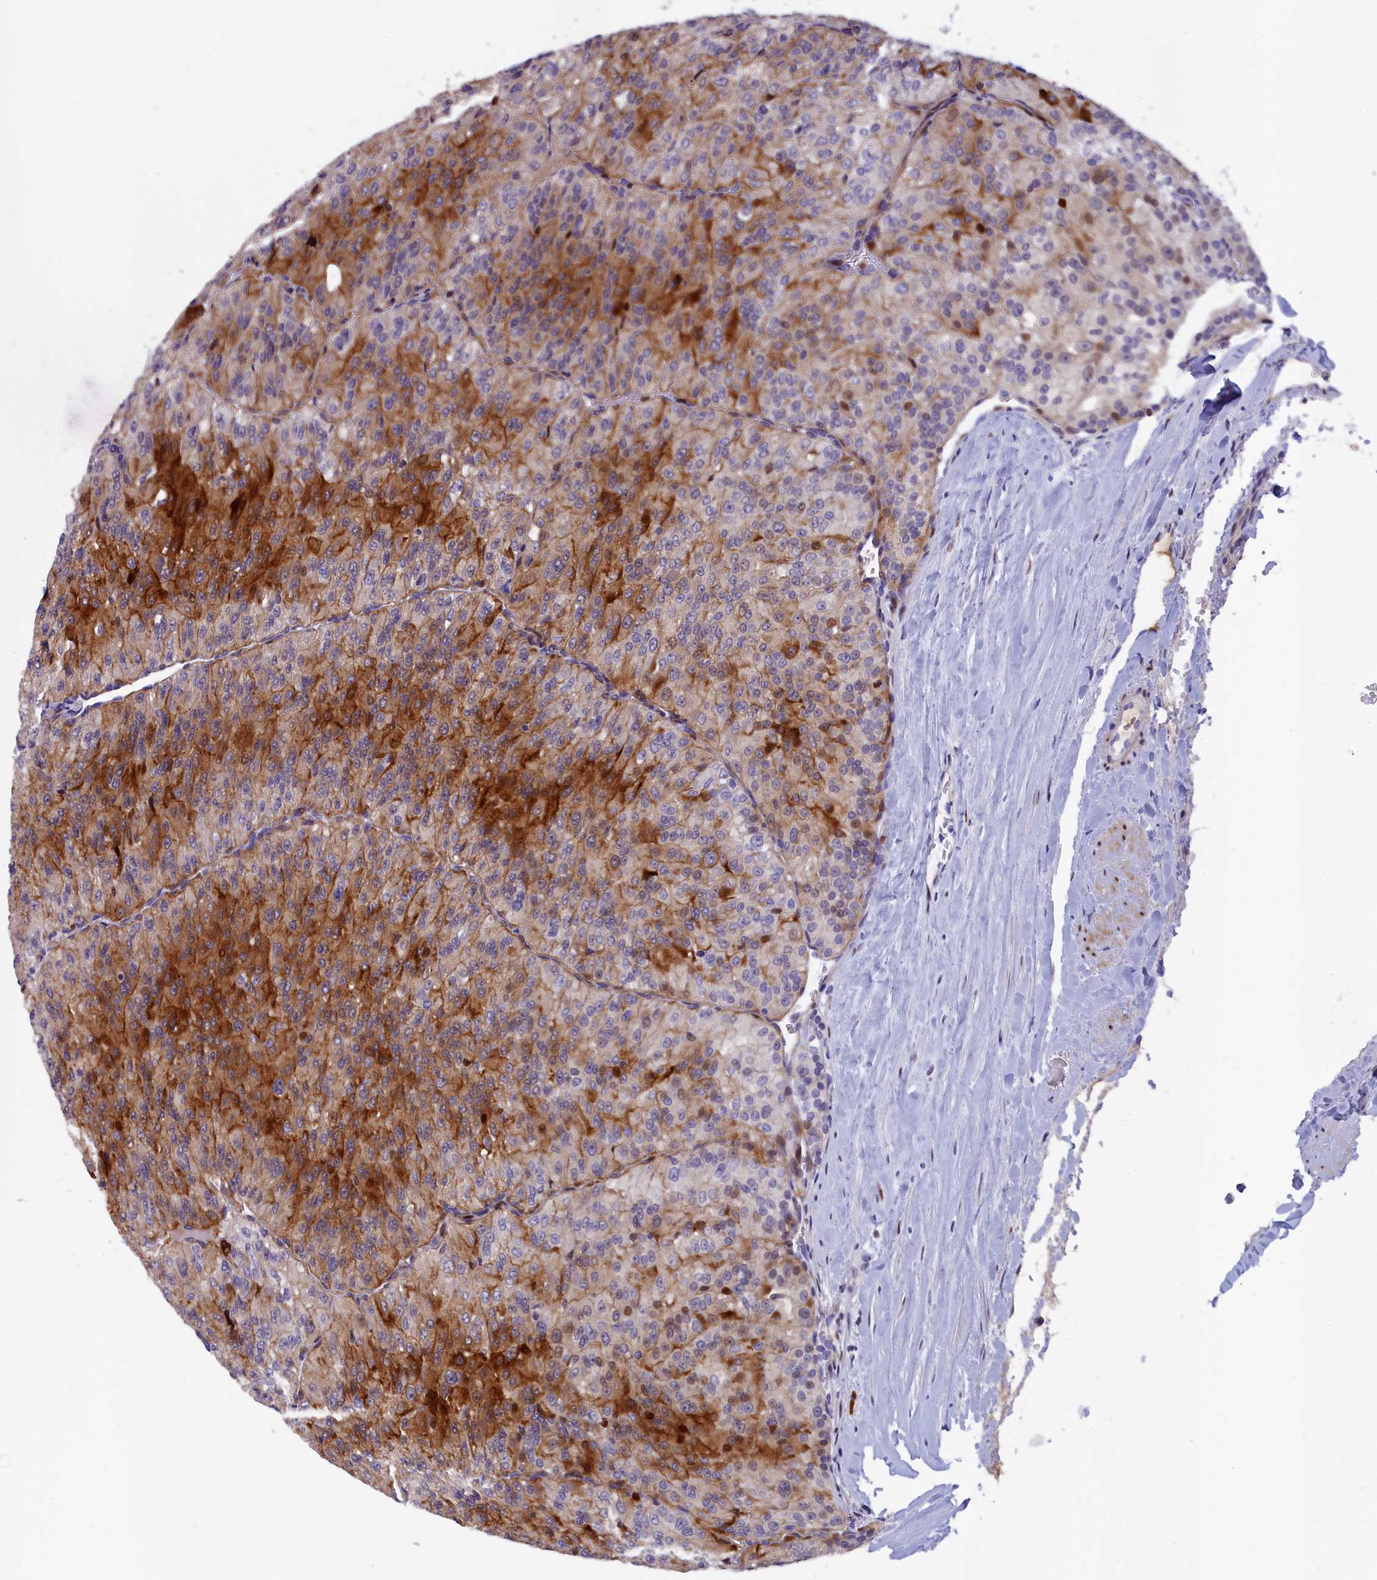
{"staining": {"intensity": "strong", "quantity": "25%-75%", "location": "cytoplasmic/membranous"}, "tissue": "renal cancer", "cell_type": "Tumor cells", "image_type": "cancer", "snomed": [{"axis": "morphology", "description": "Adenocarcinoma, NOS"}, {"axis": "topography", "description": "Kidney"}], "caption": "Tumor cells demonstrate high levels of strong cytoplasmic/membranous expression in about 25%-75% of cells in renal adenocarcinoma.", "gene": "NKPD1", "patient": {"sex": "female", "age": 63}}